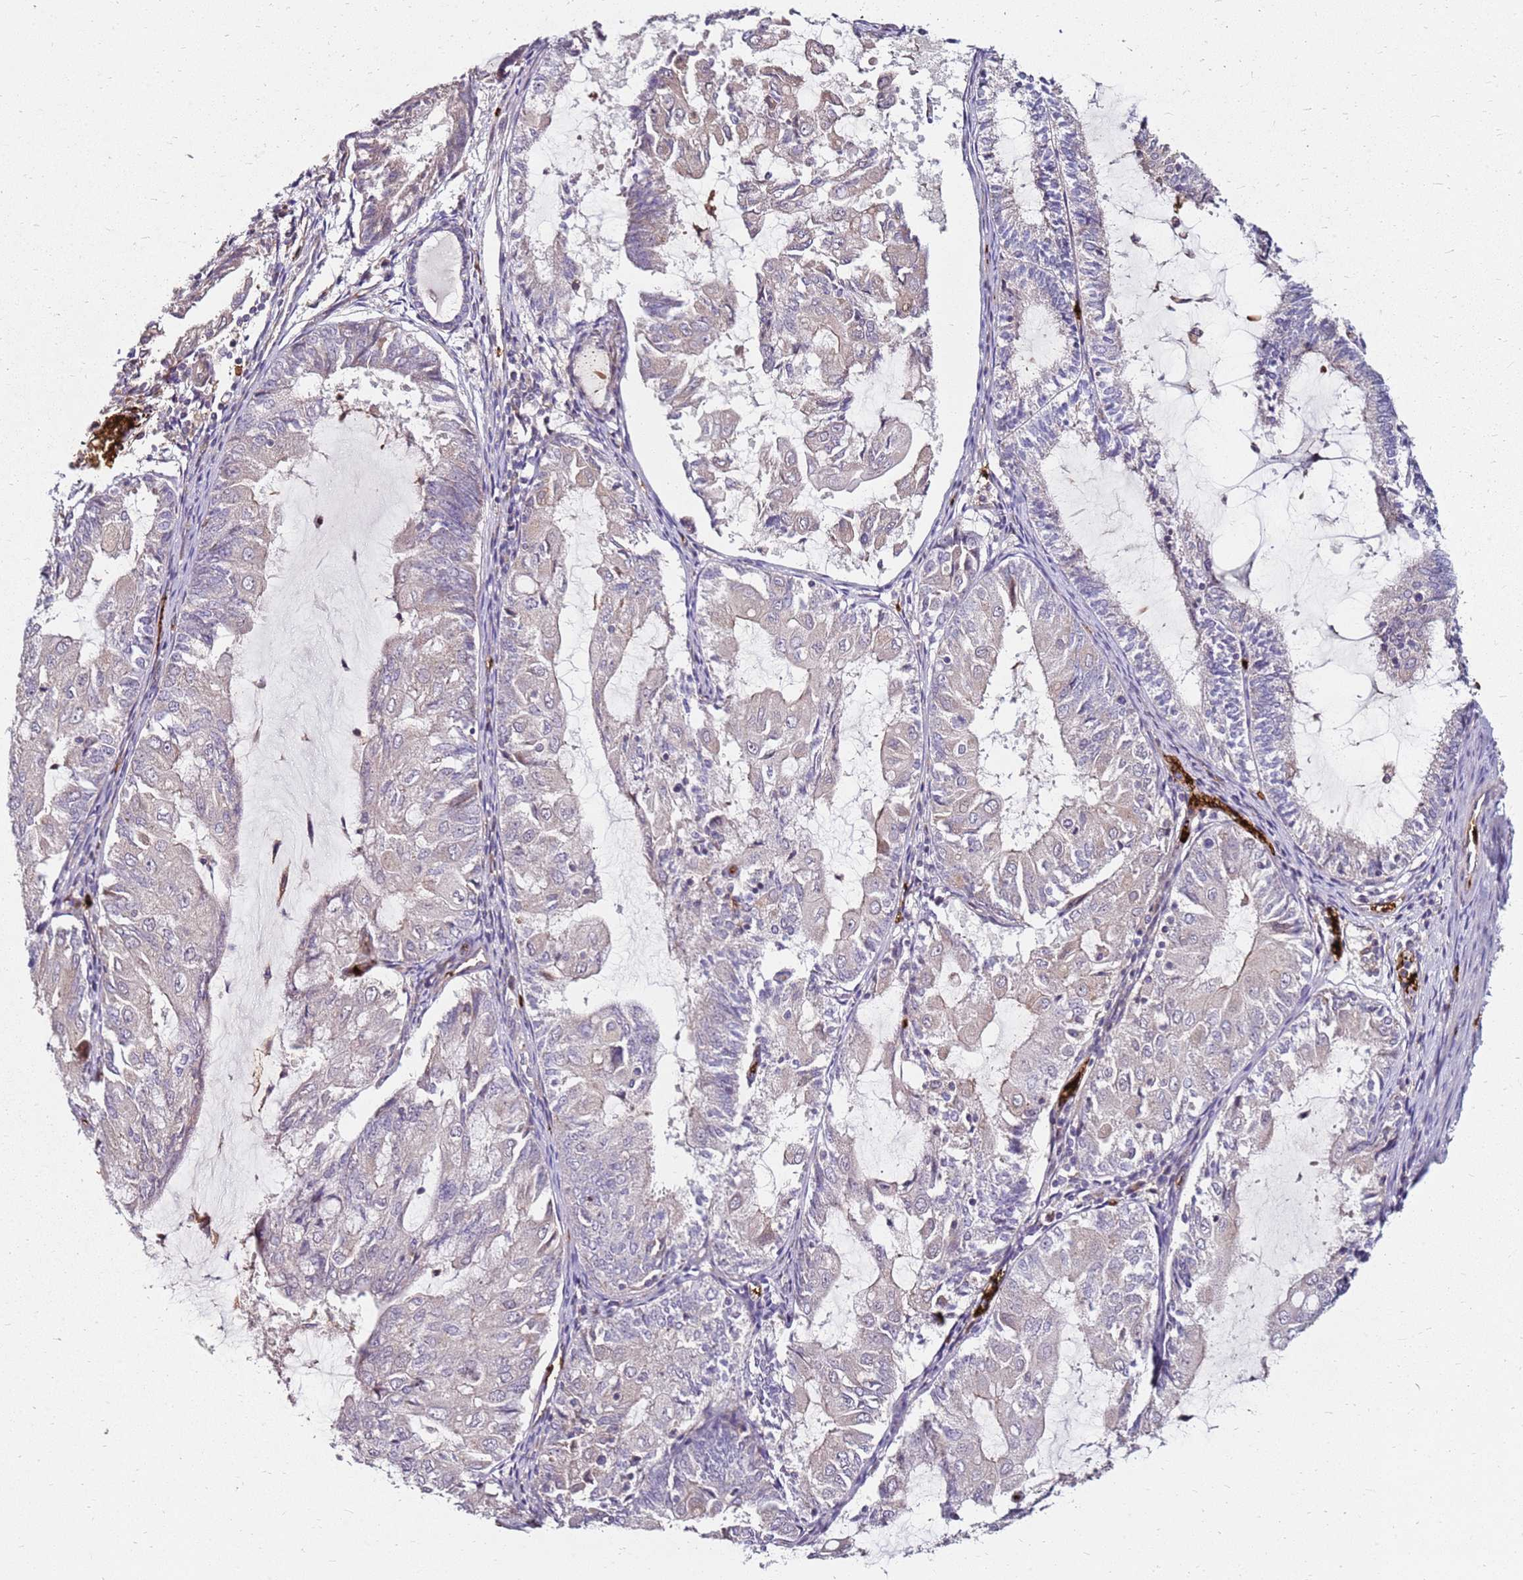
{"staining": {"intensity": "negative", "quantity": "none", "location": "none"}, "tissue": "endometrial cancer", "cell_type": "Tumor cells", "image_type": "cancer", "snomed": [{"axis": "morphology", "description": "Adenocarcinoma, NOS"}, {"axis": "topography", "description": "Endometrium"}], "caption": "The immunohistochemistry histopathology image has no significant positivity in tumor cells of endometrial cancer (adenocarcinoma) tissue. (DAB (3,3'-diaminobenzidine) immunohistochemistry (IHC) with hematoxylin counter stain).", "gene": "RNF11", "patient": {"sex": "female", "age": 81}}